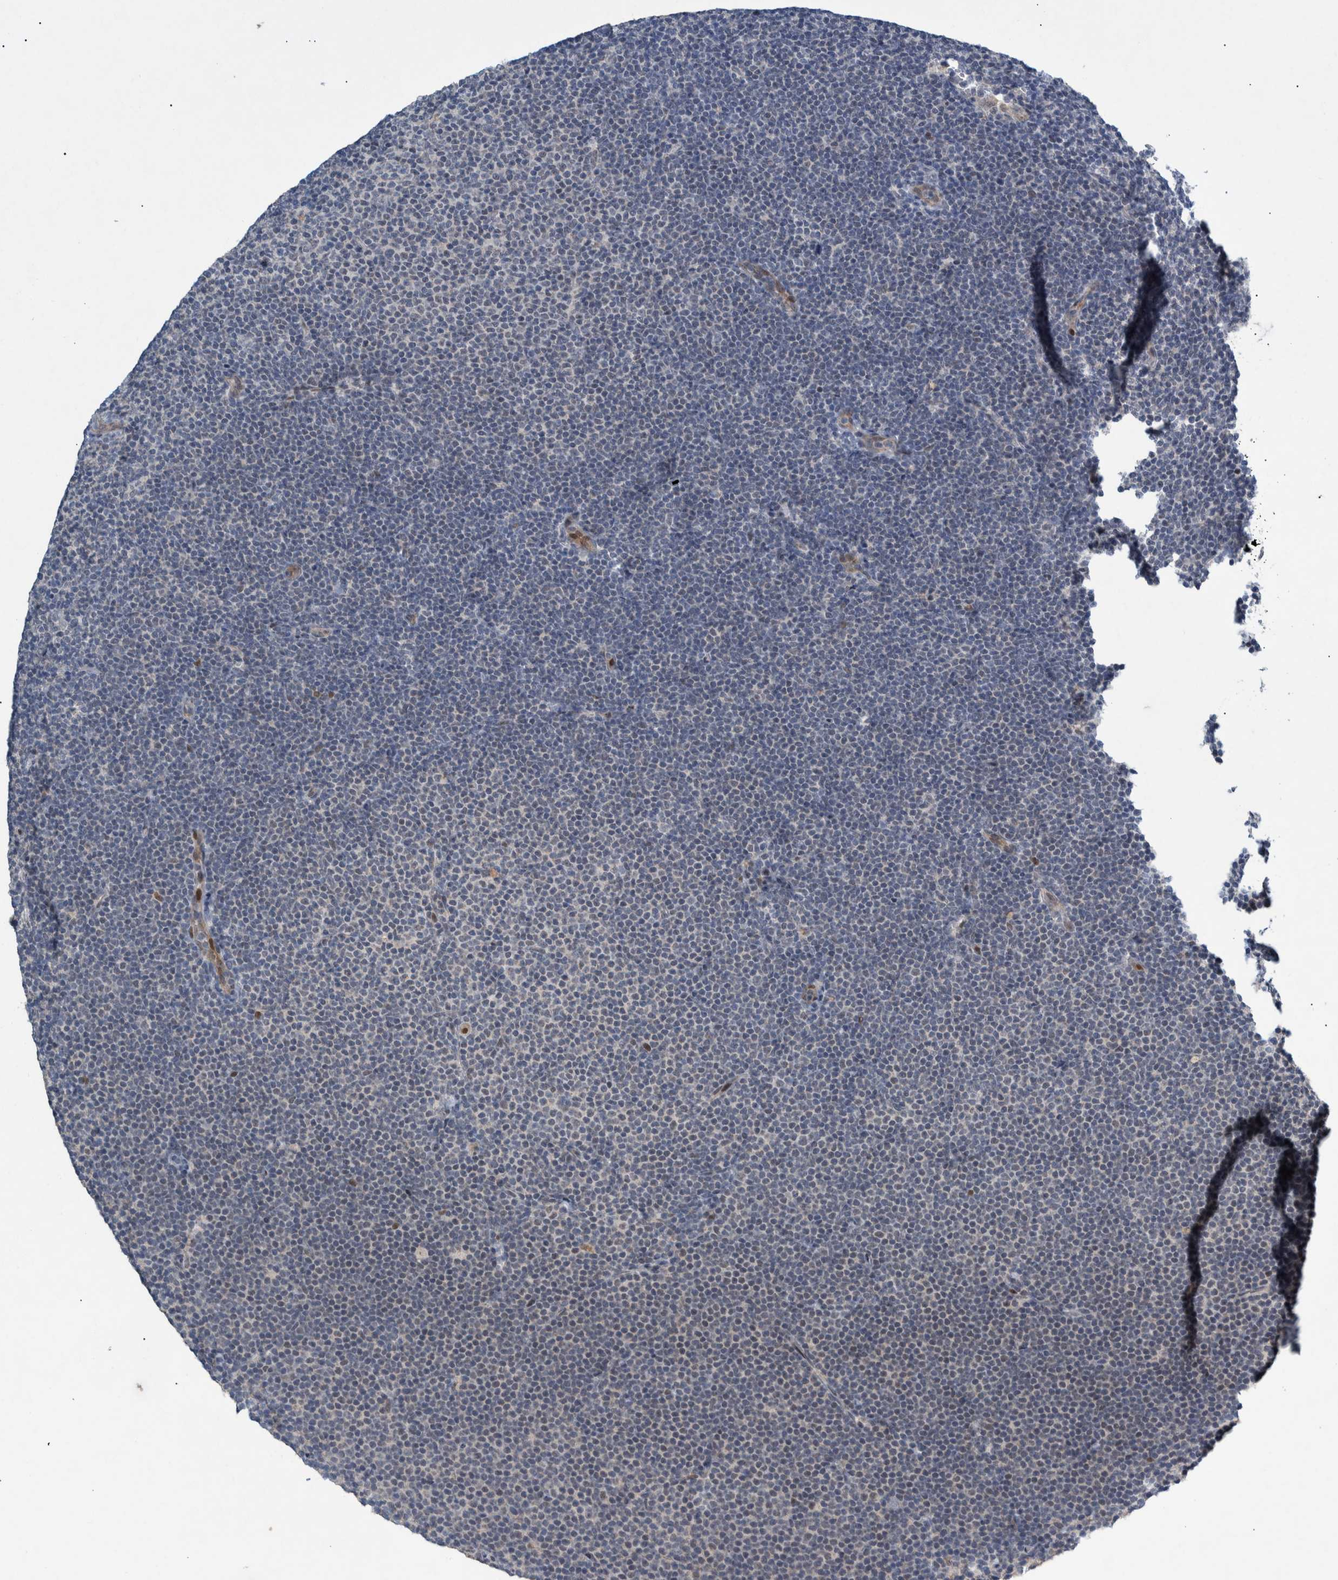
{"staining": {"intensity": "negative", "quantity": "none", "location": "none"}, "tissue": "lymphoma", "cell_type": "Tumor cells", "image_type": "cancer", "snomed": [{"axis": "morphology", "description": "Malignant lymphoma, non-Hodgkin's type, Low grade"}, {"axis": "topography", "description": "Lymph node"}], "caption": "High power microscopy photomicrograph of an immunohistochemistry (IHC) photomicrograph of lymphoma, revealing no significant positivity in tumor cells.", "gene": "ESRP1", "patient": {"sex": "female", "age": 53}}